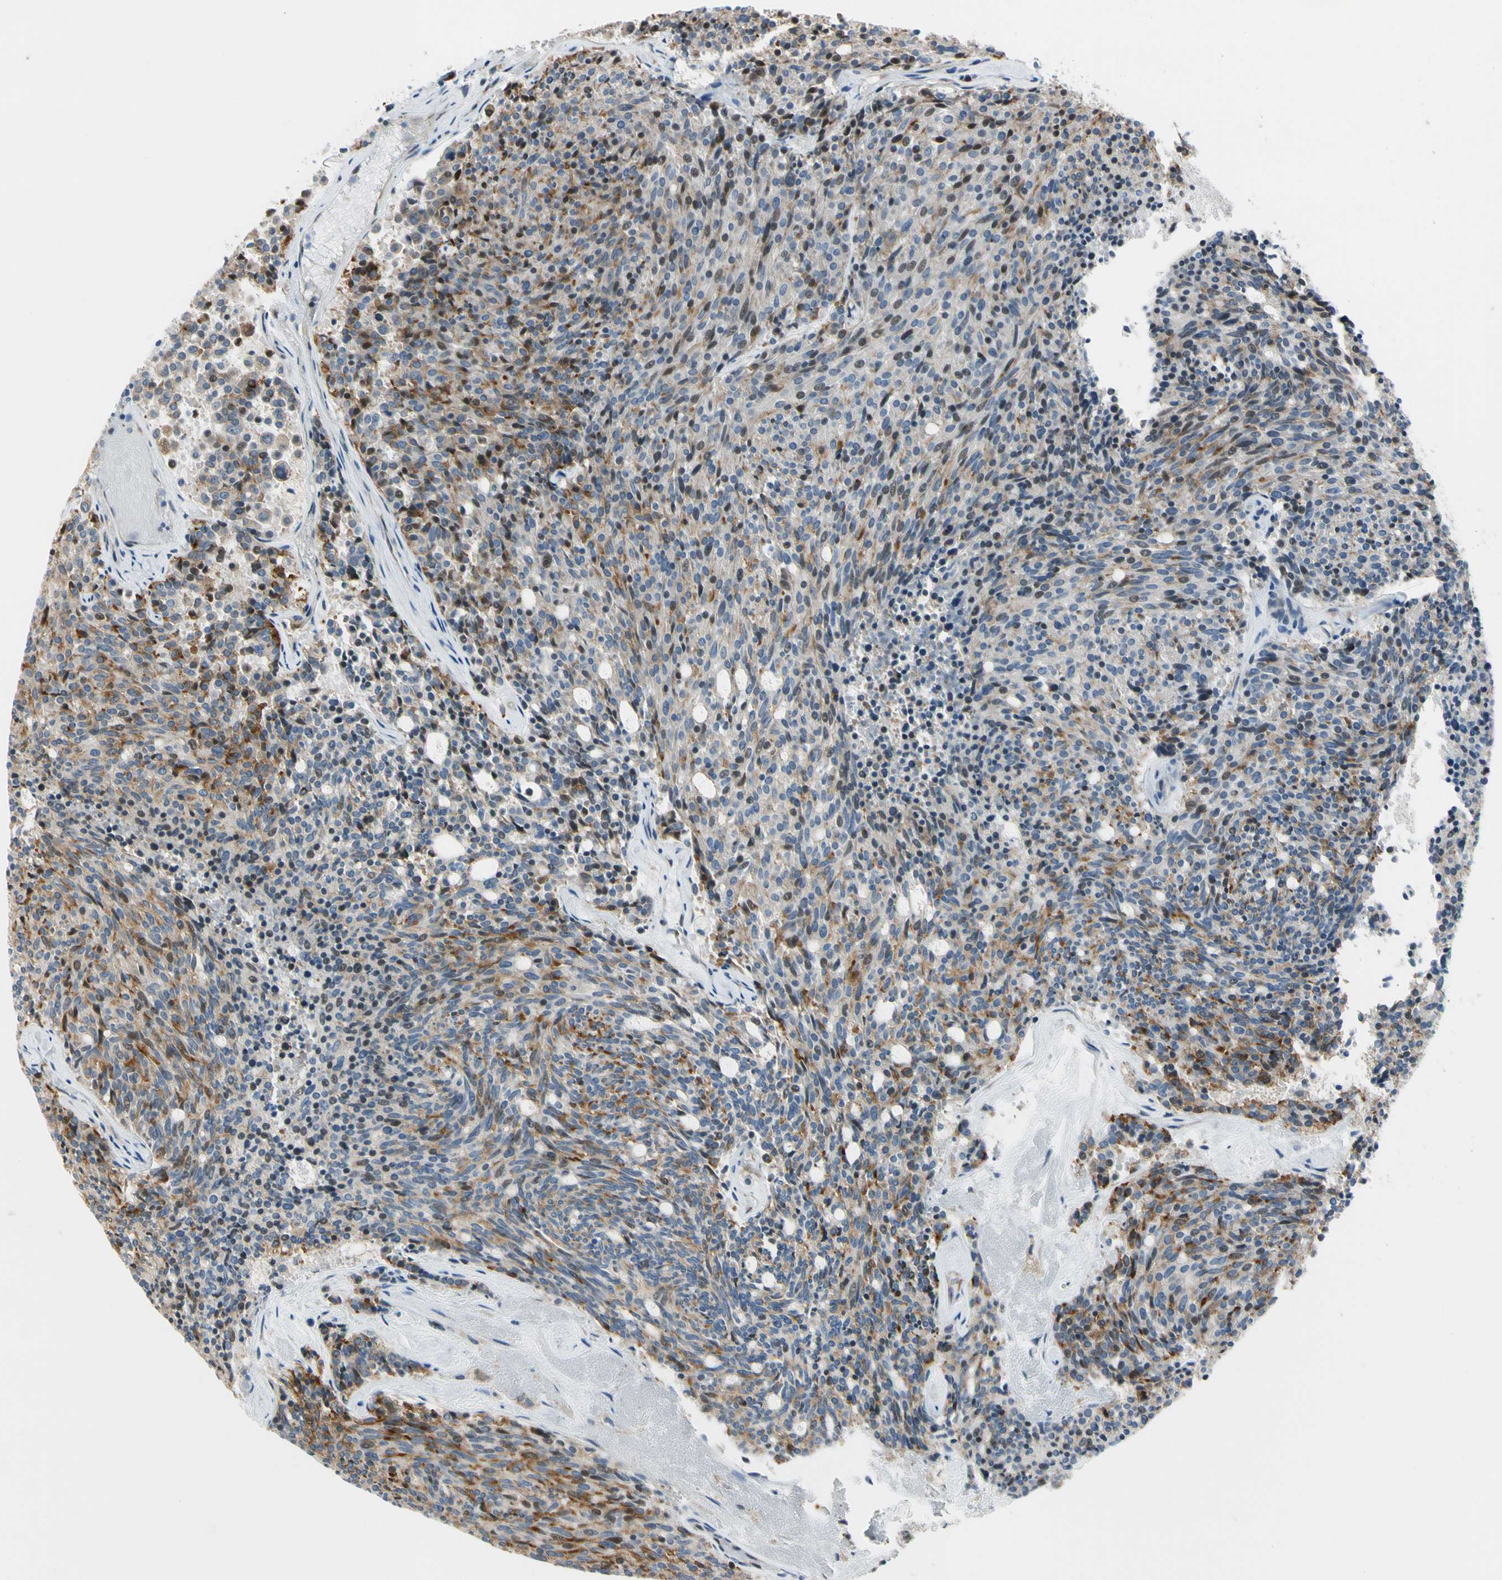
{"staining": {"intensity": "weak", "quantity": "25%-75%", "location": "cytoplasmic/membranous,nuclear"}, "tissue": "carcinoid", "cell_type": "Tumor cells", "image_type": "cancer", "snomed": [{"axis": "morphology", "description": "Carcinoid, malignant, NOS"}, {"axis": "topography", "description": "Pancreas"}], "caption": "Weak cytoplasmic/membranous and nuclear positivity is appreciated in approximately 25%-75% of tumor cells in malignant carcinoid.", "gene": "NPDC1", "patient": {"sex": "female", "age": 54}}